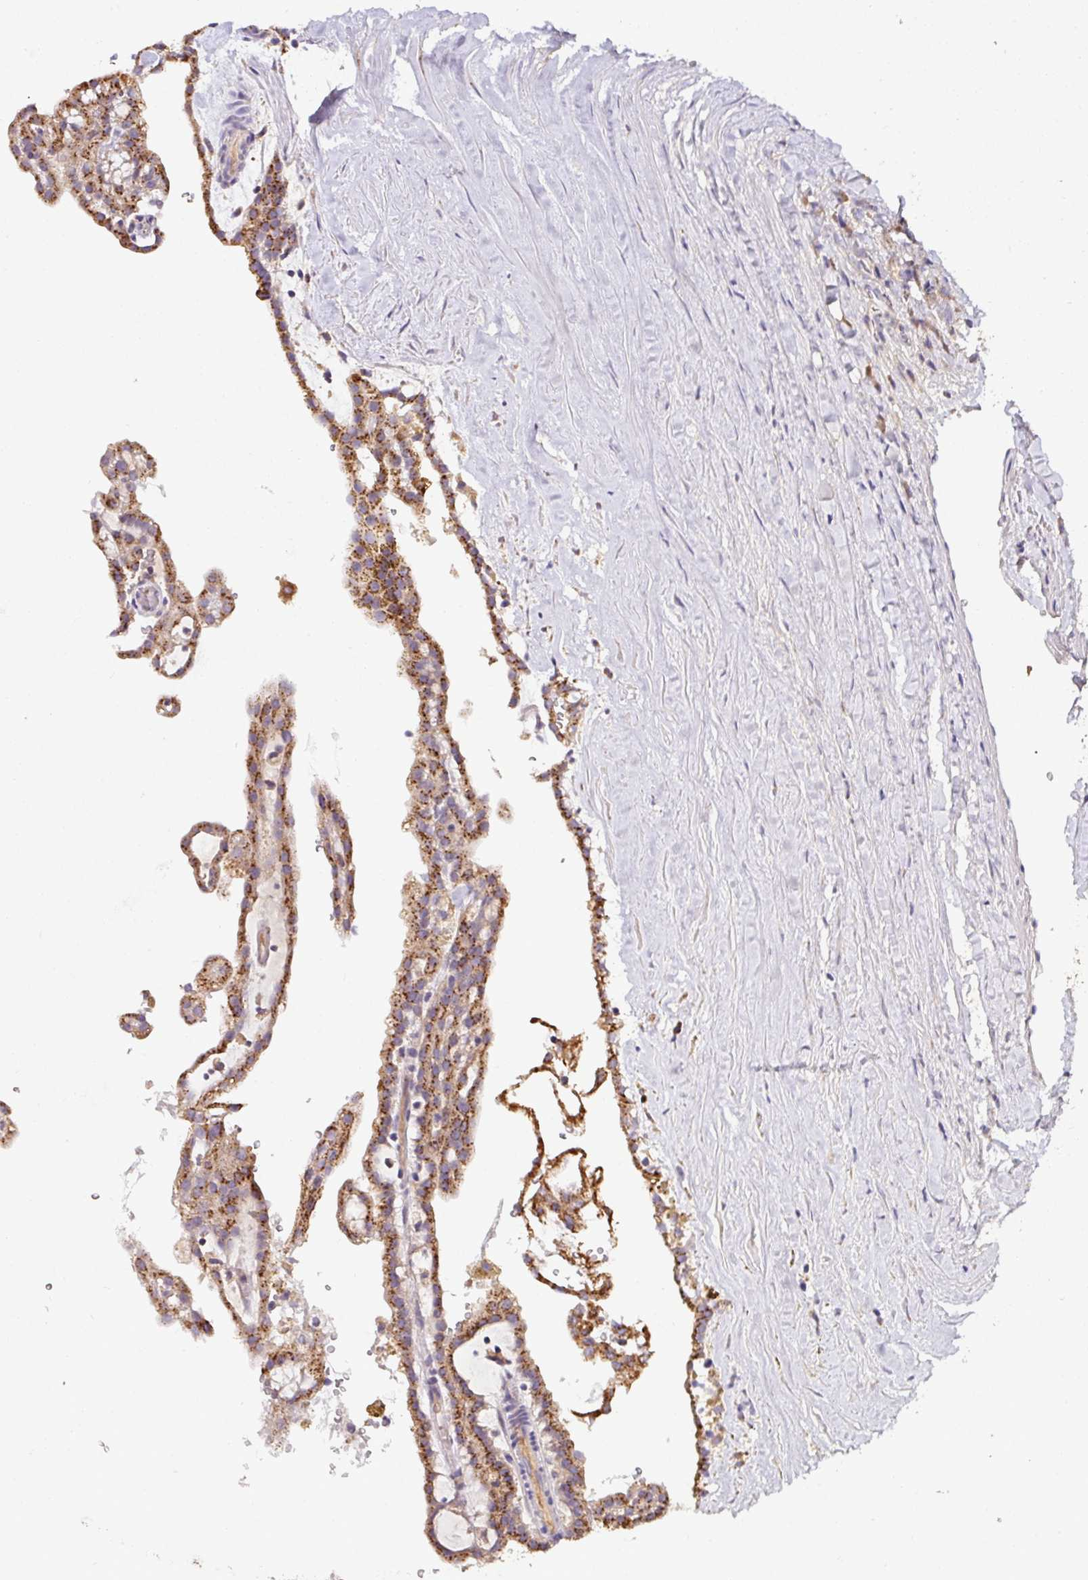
{"staining": {"intensity": "moderate", "quantity": ">75%", "location": "cytoplasmic/membranous"}, "tissue": "renal cancer", "cell_type": "Tumor cells", "image_type": "cancer", "snomed": [{"axis": "morphology", "description": "Adenocarcinoma, NOS"}, {"axis": "topography", "description": "Kidney"}], "caption": "Renal adenocarcinoma stained for a protein (brown) displays moderate cytoplasmic/membranous positive expression in approximately >75% of tumor cells.", "gene": "CPD", "patient": {"sex": "male", "age": 63}}